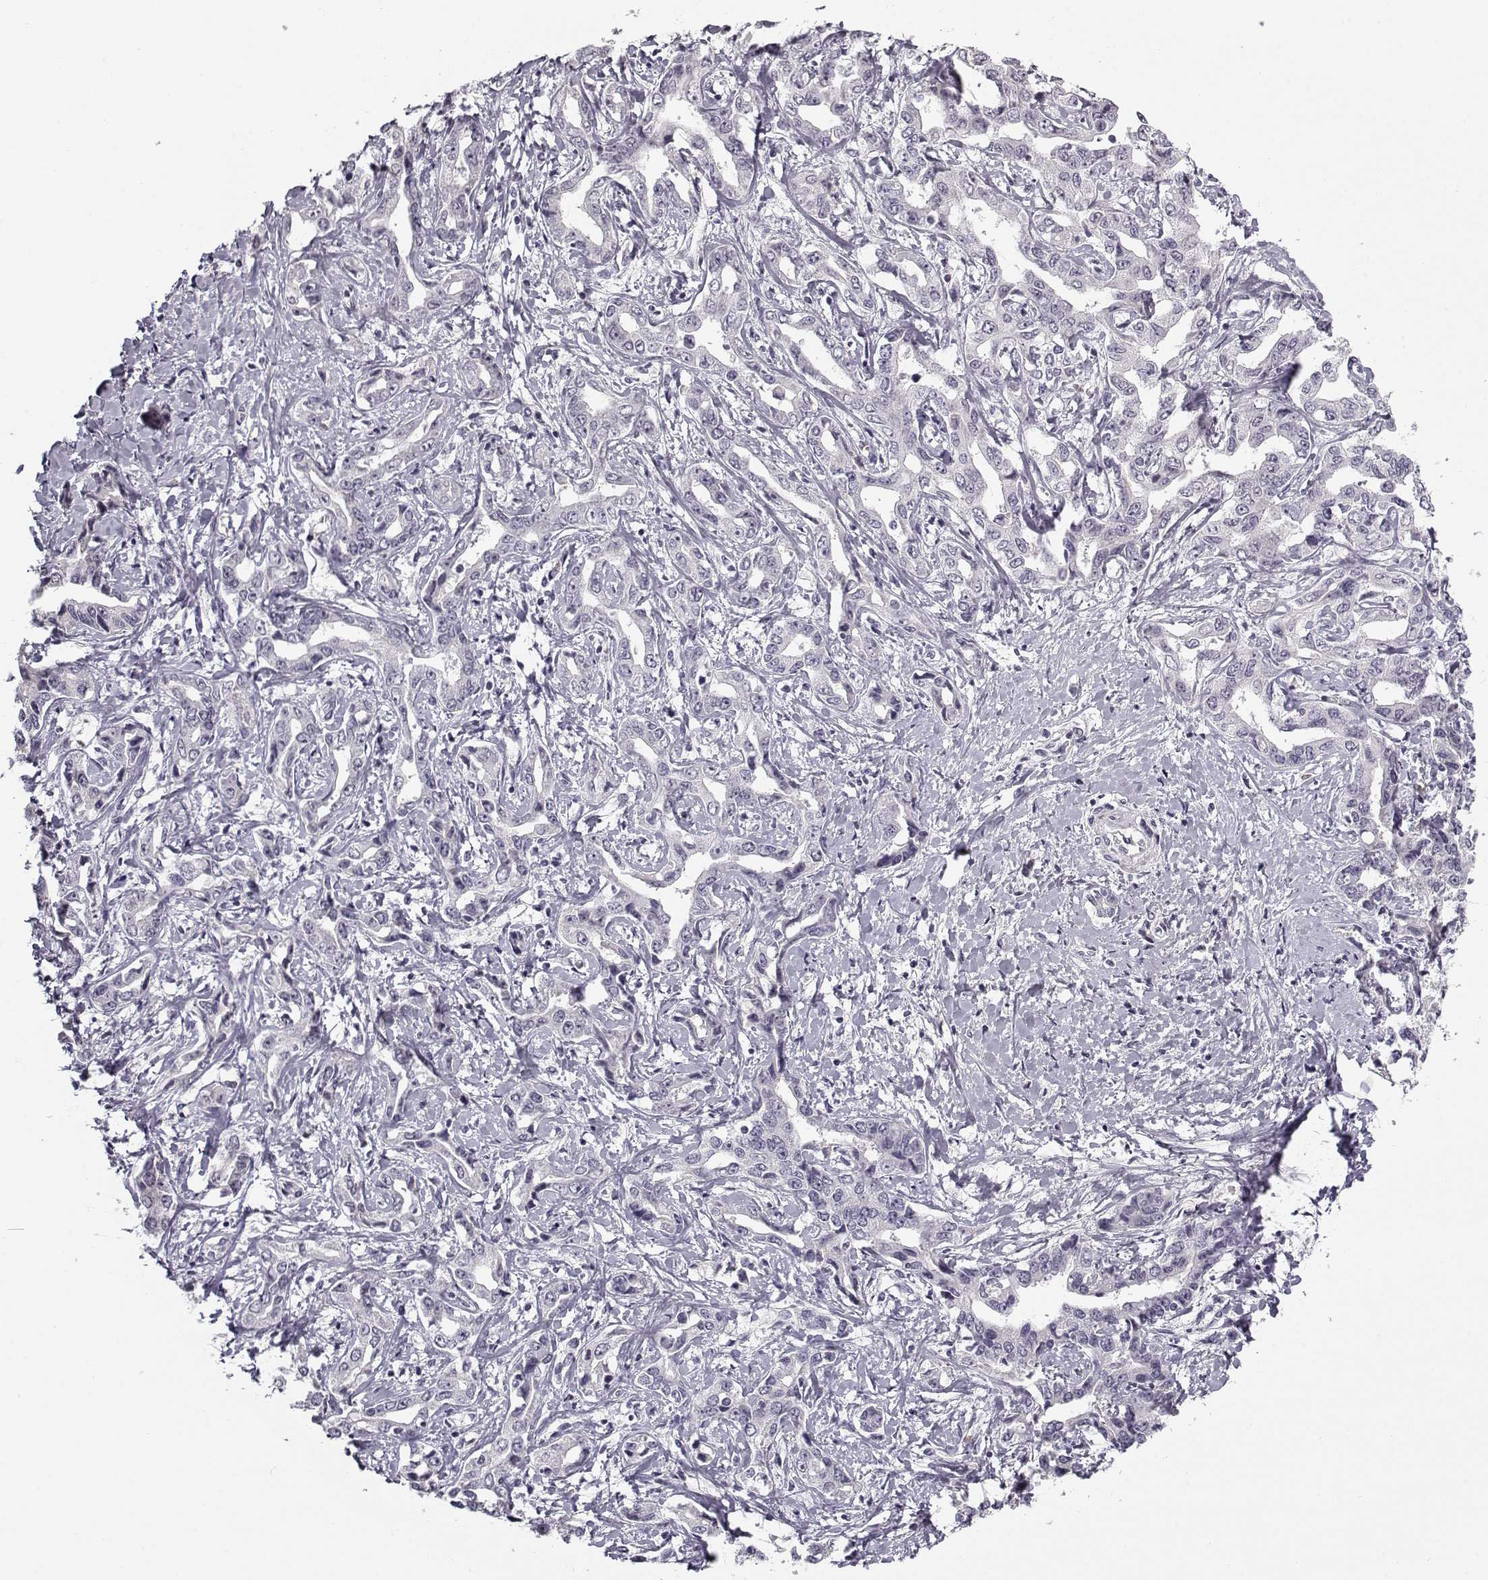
{"staining": {"intensity": "negative", "quantity": "none", "location": "none"}, "tissue": "liver cancer", "cell_type": "Tumor cells", "image_type": "cancer", "snomed": [{"axis": "morphology", "description": "Cholangiocarcinoma"}, {"axis": "topography", "description": "Liver"}], "caption": "DAB (3,3'-diaminobenzidine) immunohistochemical staining of human cholangiocarcinoma (liver) demonstrates no significant positivity in tumor cells.", "gene": "SNCA", "patient": {"sex": "male", "age": 59}}